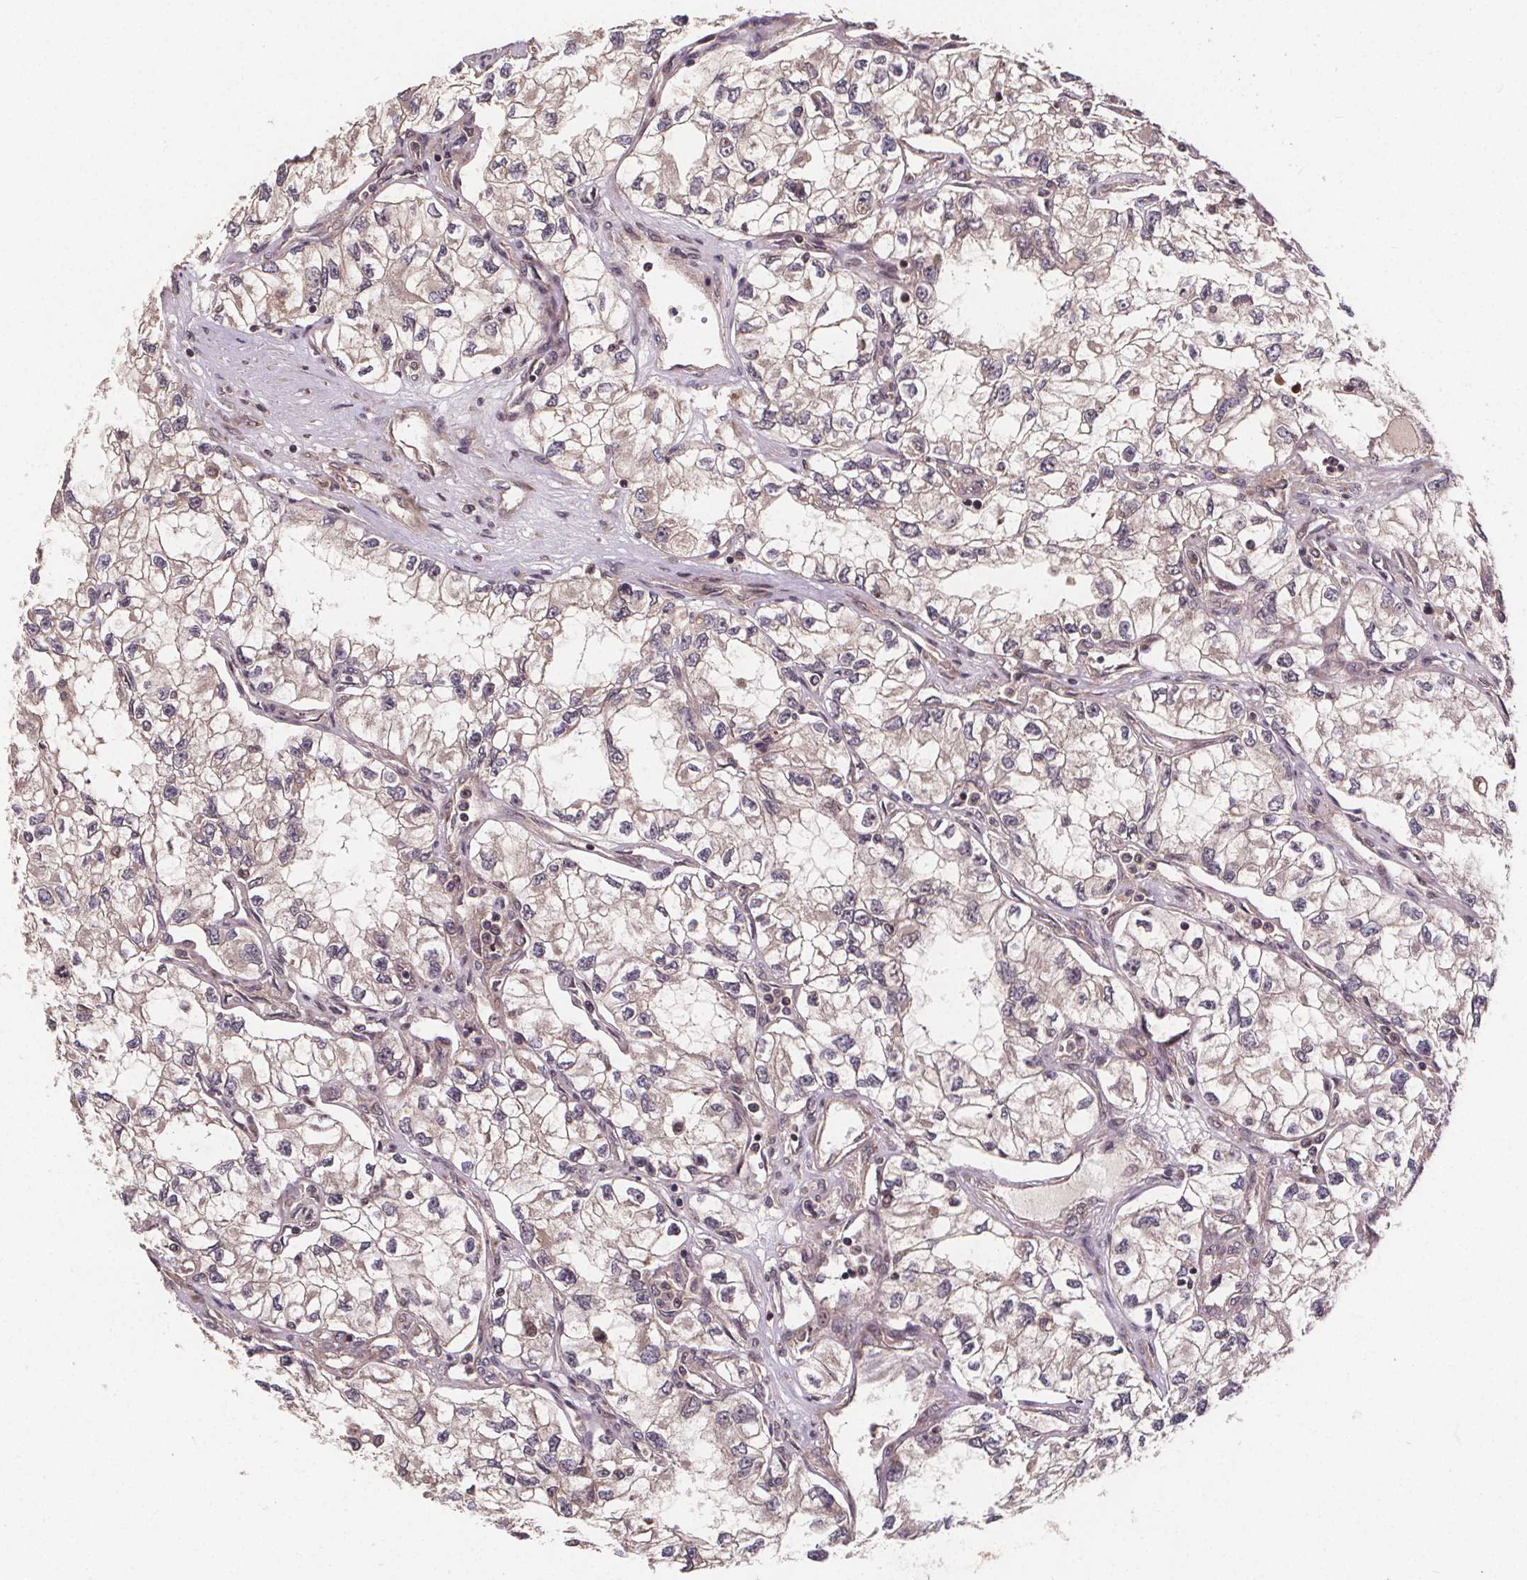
{"staining": {"intensity": "weak", "quantity": ">75%", "location": "cytoplasmic/membranous"}, "tissue": "renal cancer", "cell_type": "Tumor cells", "image_type": "cancer", "snomed": [{"axis": "morphology", "description": "Adenocarcinoma, NOS"}, {"axis": "topography", "description": "Kidney"}], "caption": "Protein expression analysis of adenocarcinoma (renal) reveals weak cytoplasmic/membranous staining in approximately >75% of tumor cells.", "gene": "USP9X", "patient": {"sex": "female", "age": 59}}